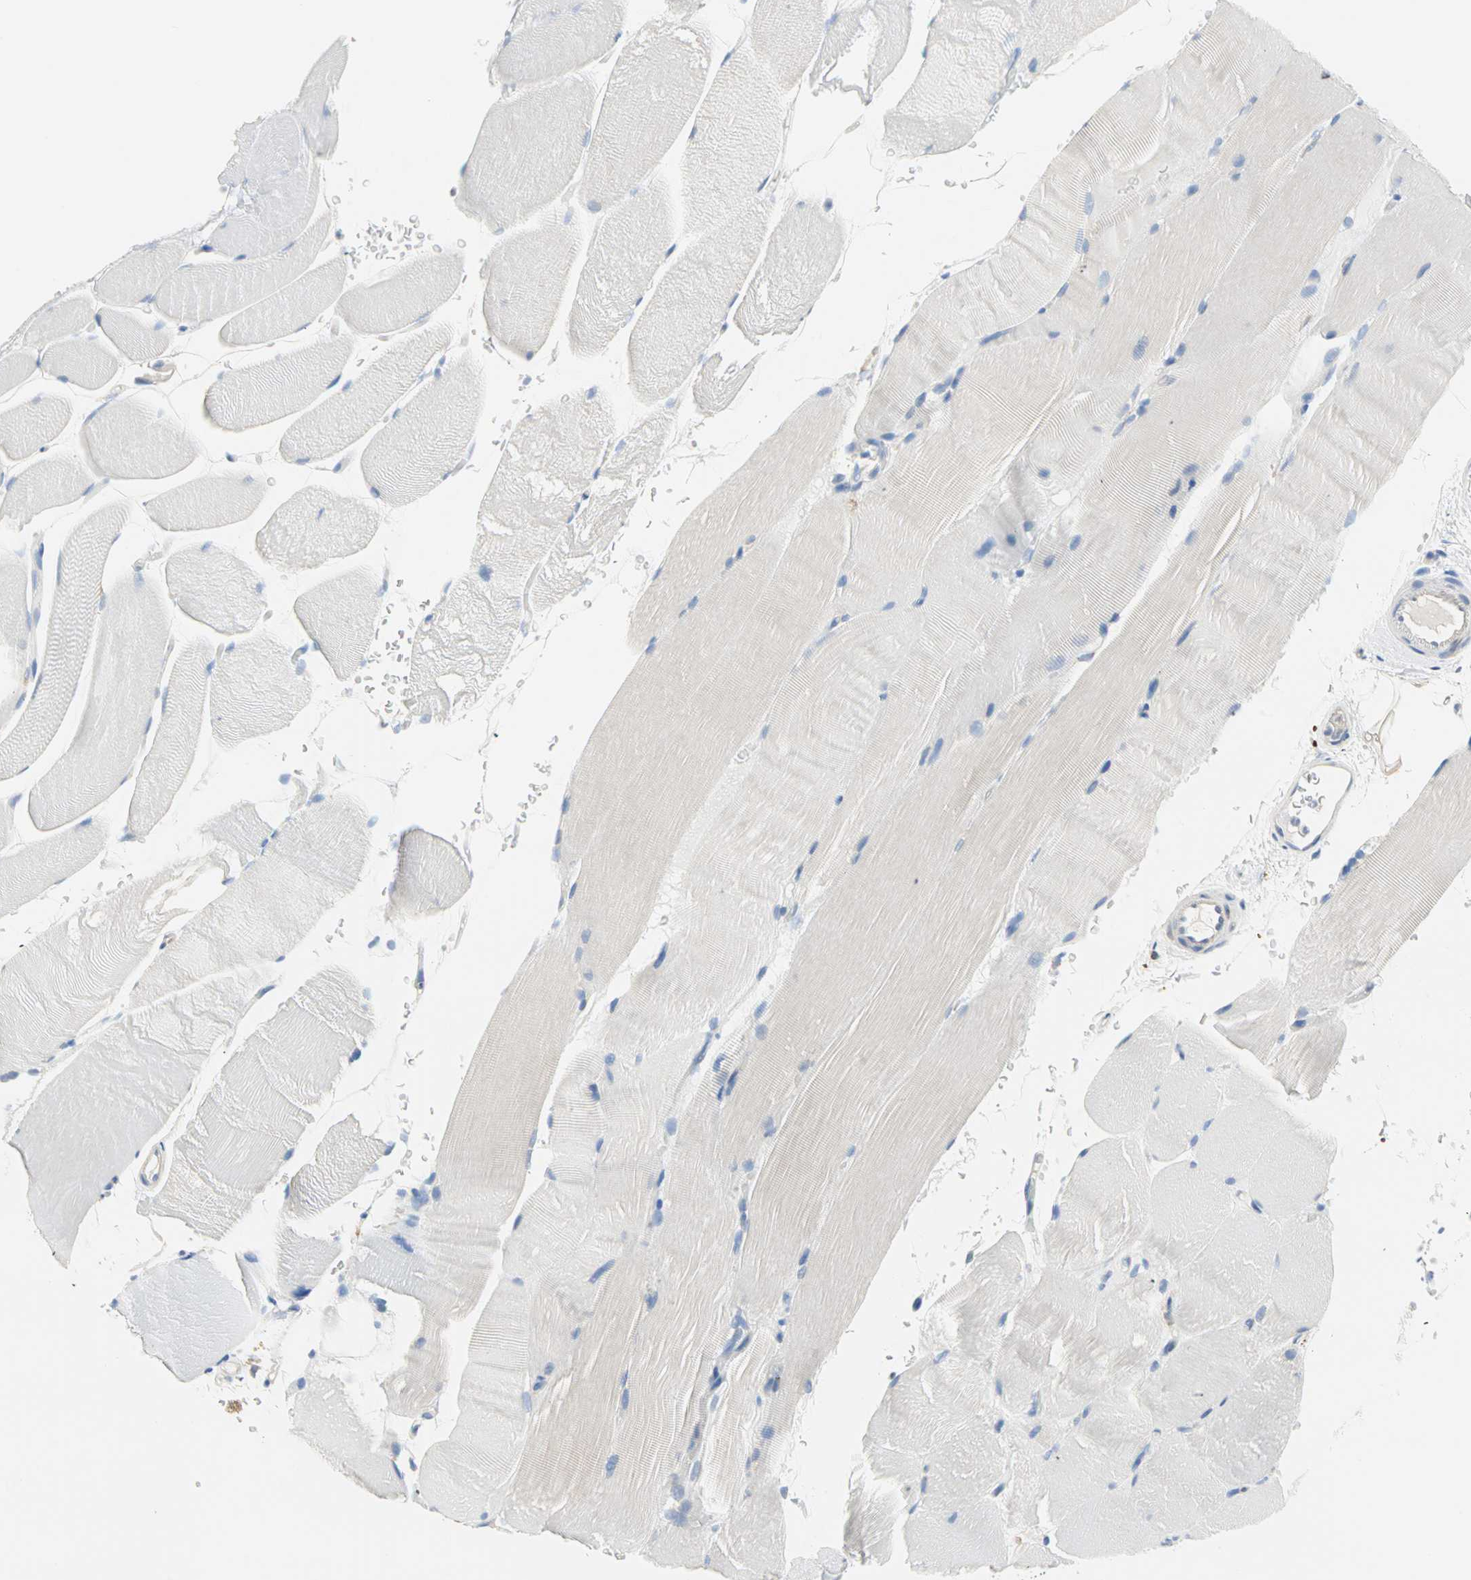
{"staining": {"intensity": "negative", "quantity": "none", "location": "none"}, "tissue": "skeletal muscle", "cell_type": "Myocytes", "image_type": "normal", "snomed": [{"axis": "morphology", "description": "Normal tissue, NOS"}, {"axis": "topography", "description": "Skeletal muscle"}], "caption": "IHC of unremarkable skeletal muscle demonstrates no positivity in myocytes. (DAB (3,3'-diaminobenzidine) IHC visualized using brightfield microscopy, high magnification).", "gene": "PLCXD1", "patient": {"sex": "female", "age": 37}}